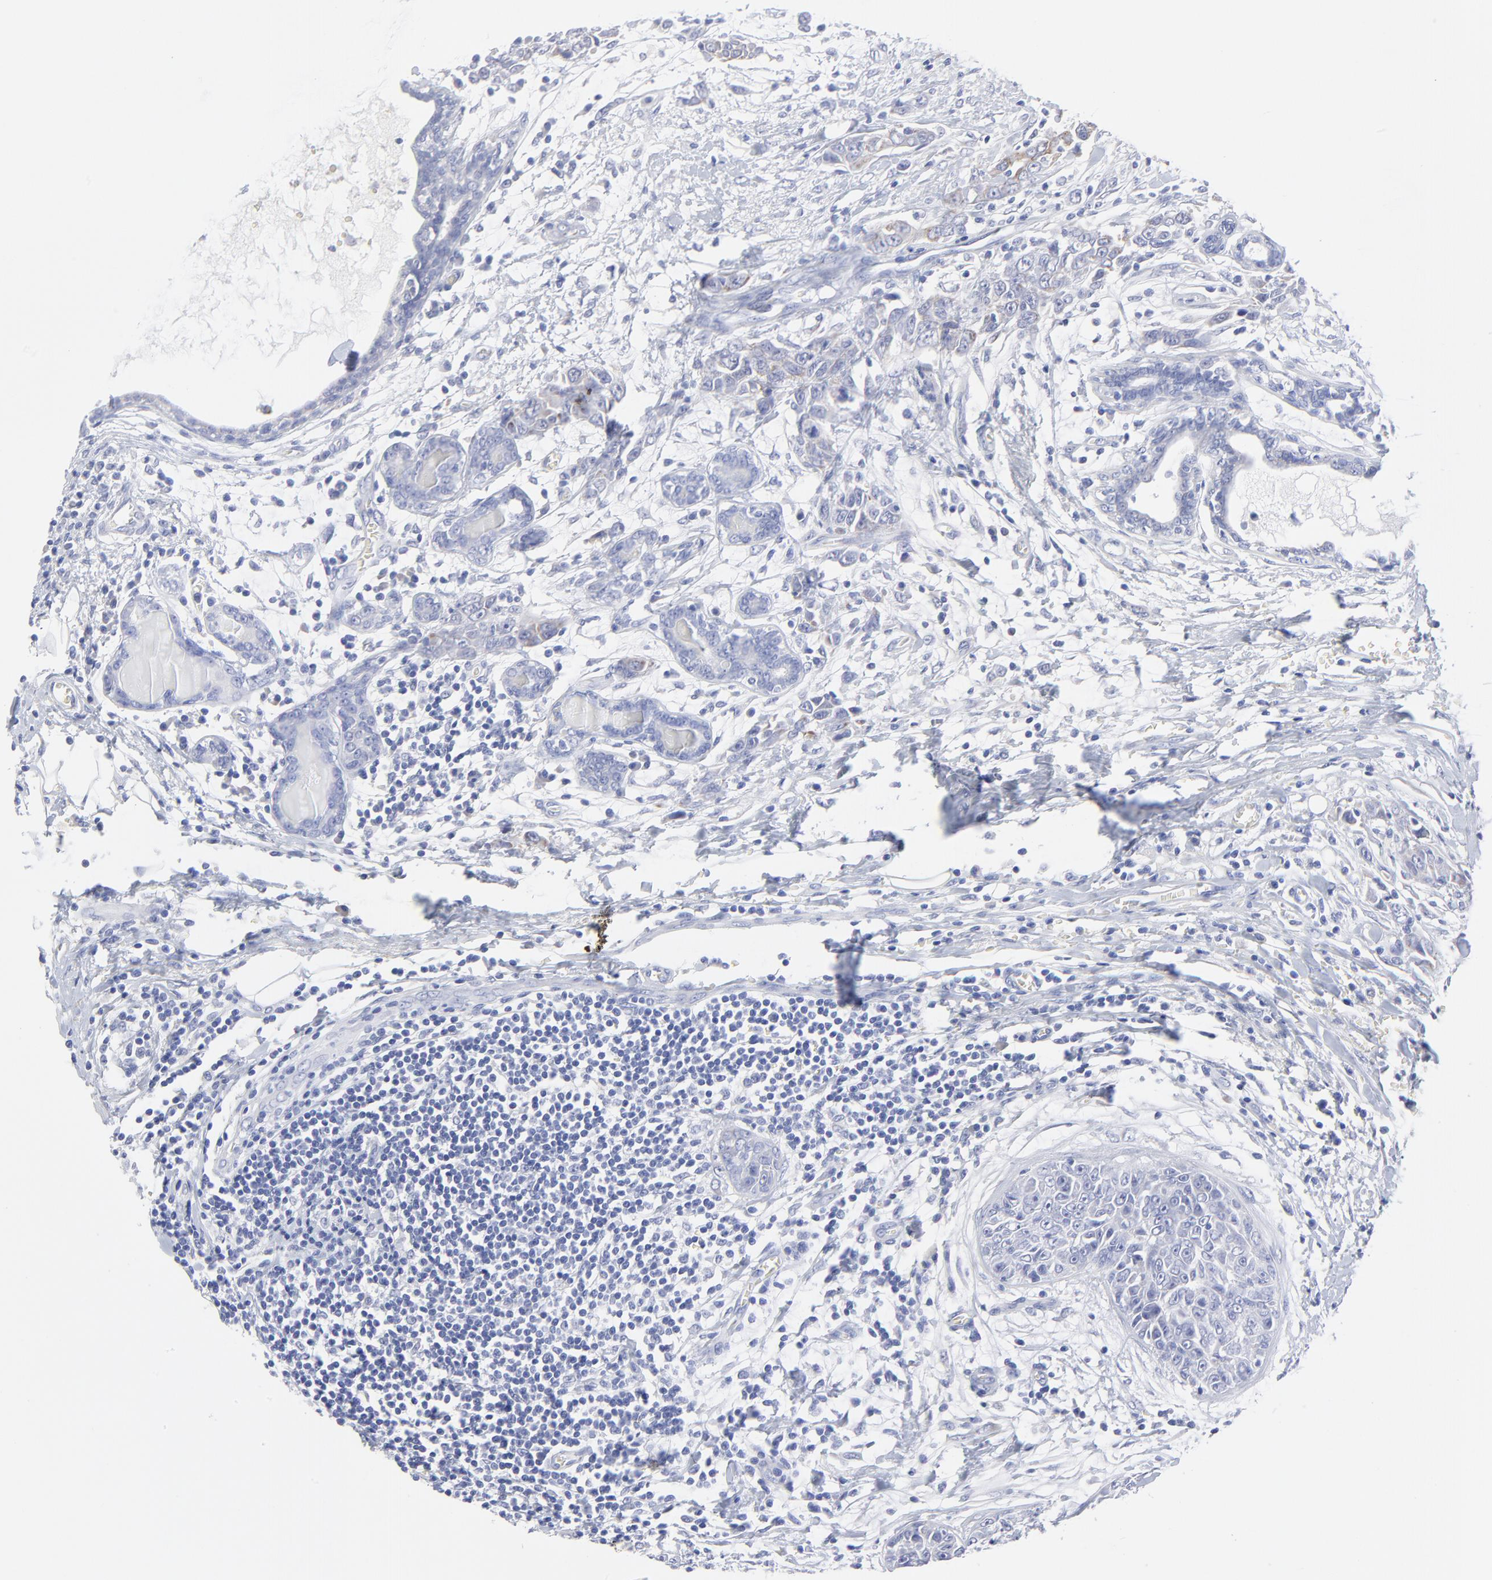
{"staining": {"intensity": "negative", "quantity": "none", "location": "none"}, "tissue": "breast cancer", "cell_type": "Tumor cells", "image_type": "cancer", "snomed": [{"axis": "morphology", "description": "Duct carcinoma"}, {"axis": "topography", "description": "Breast"}], "caption": "Protein analysis of breast cancer exhibits no significant expression in tumor cells. (Brightfield microscopy of DAB immunohistochemistry (IHC) at high magnification).", "gene": "DUSP9", "patient": {"sex": "female", "age": 50}}